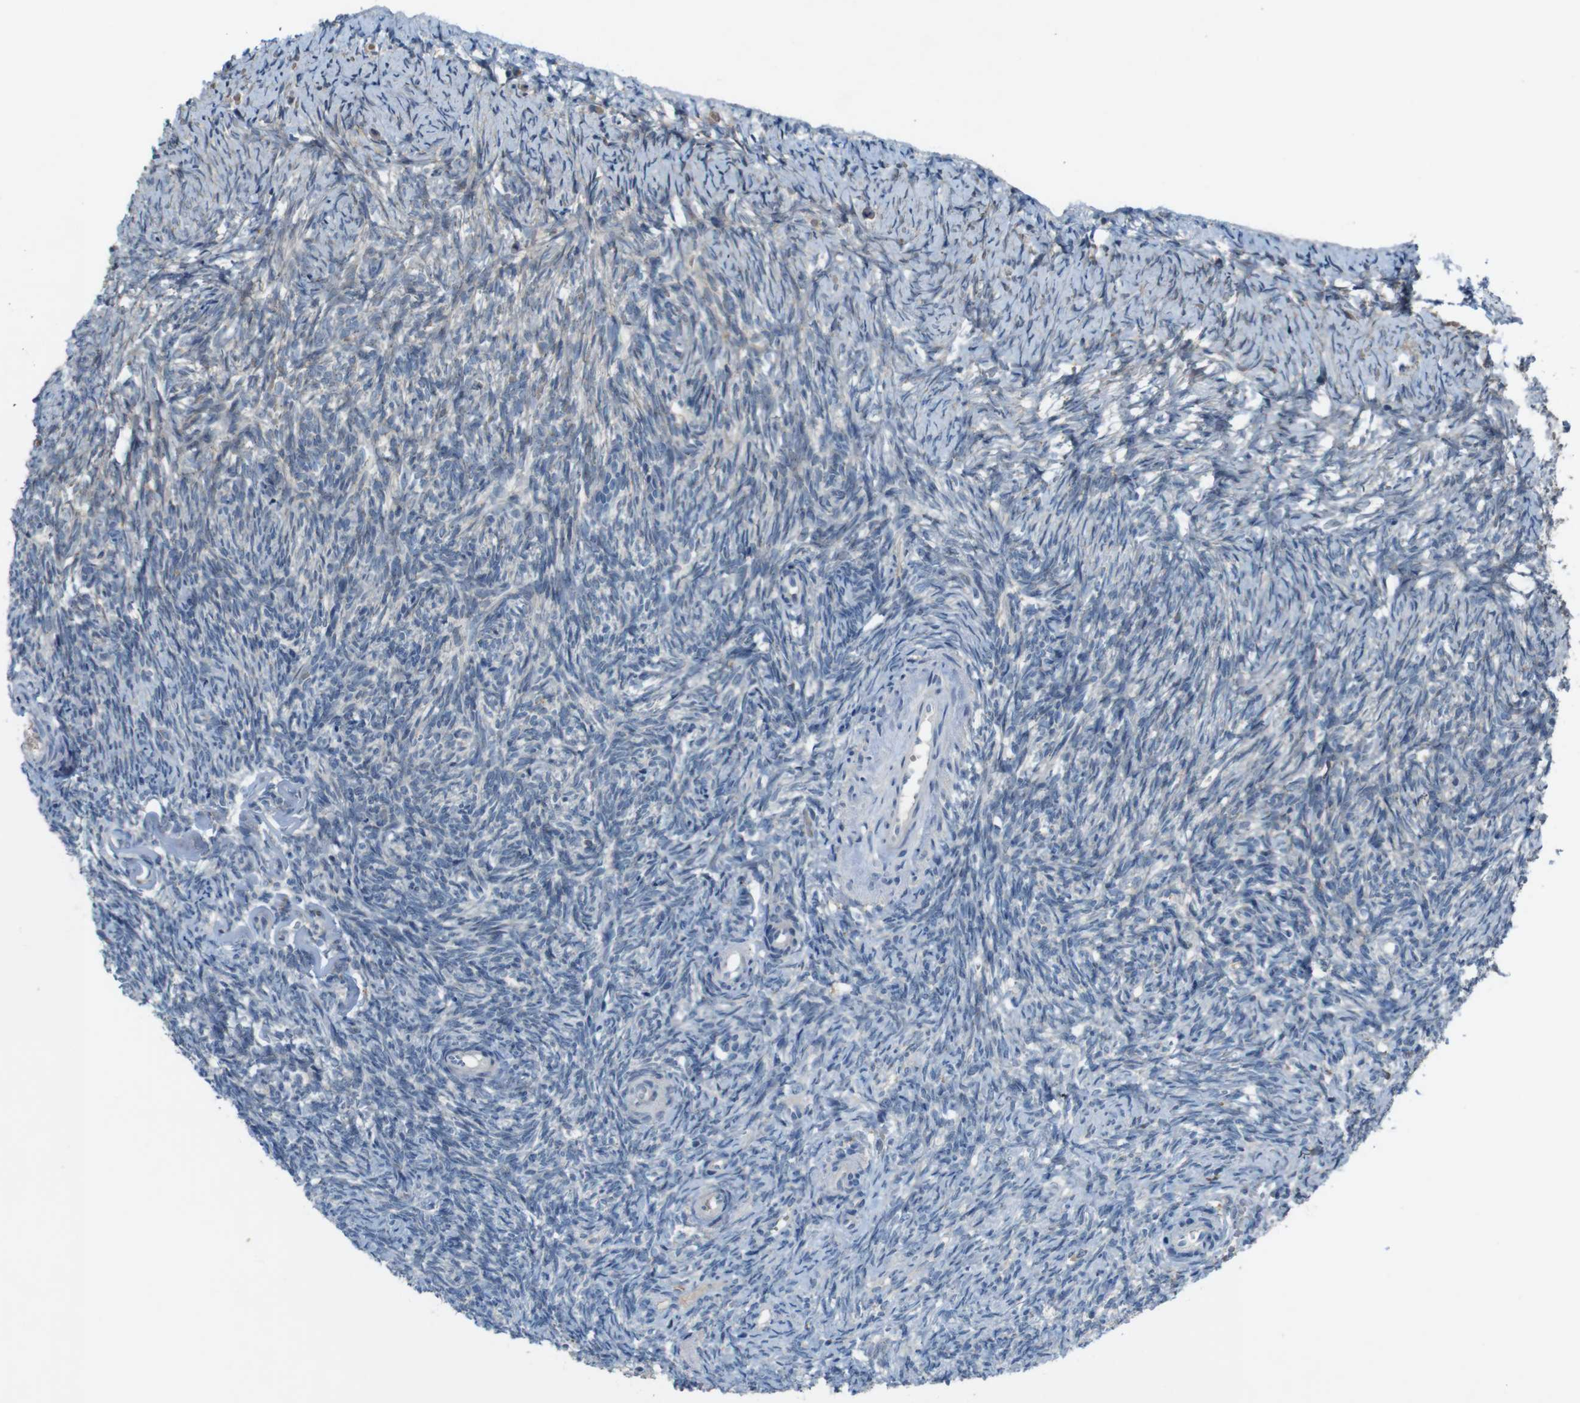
{"staining": {"intensity": "weak", "quantity": "<25%", "location": "cytoplasmic/membranous"}, "tissue": "ovary", "cell_type": "Ovarian stroma cells", "image_type": "normal", "snomed": [{"axis": "morphology", "description": "Normal tissue, NOS"}, {"axis": "topography", "description": "Ovary"}], "caption": "A high-resolution photomicrograph shows immunohistochemistry staining of normal ovary, which exhibits no significant positivity in ovarian stroma cells.", "gene": "MOGAT3", "patient": {"sex": "female", "age": 41}}